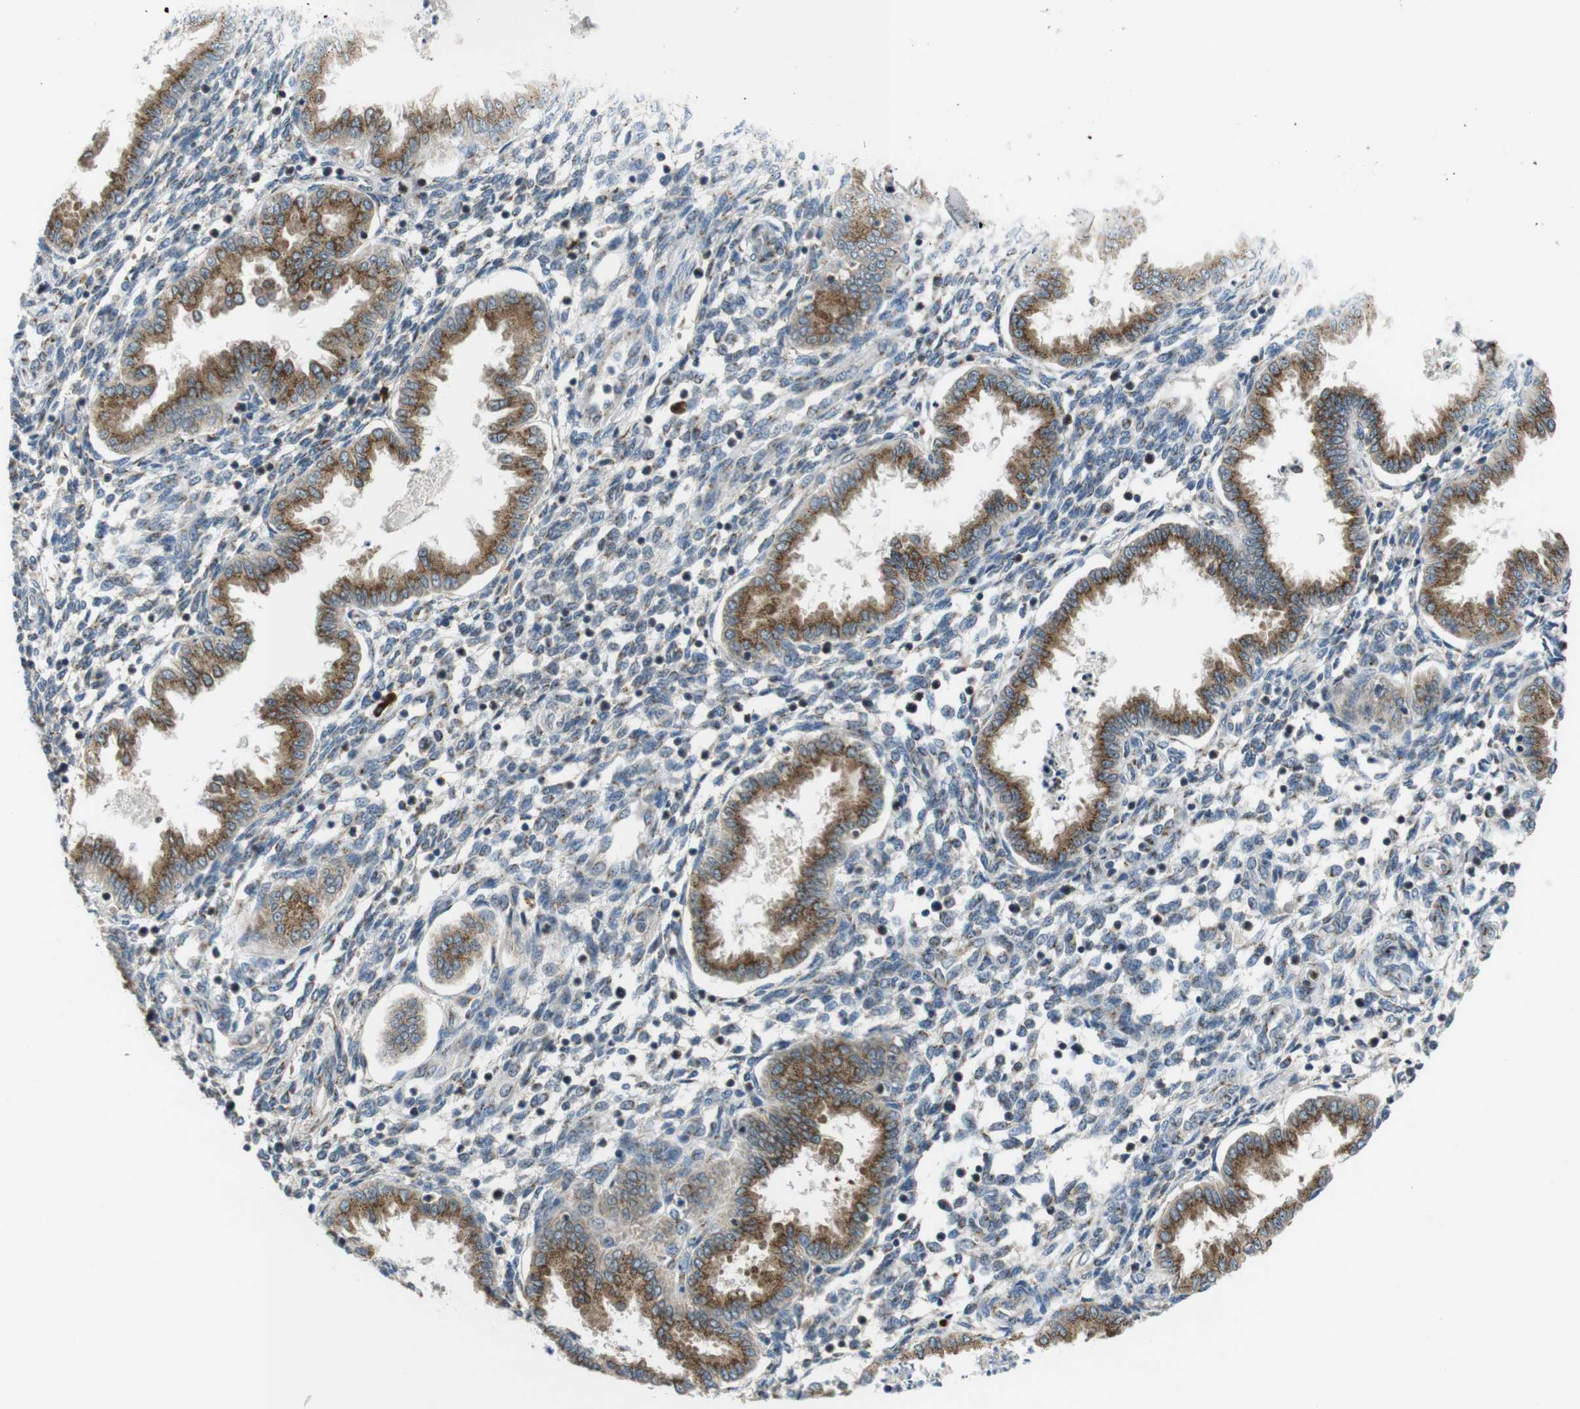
{"staining": {"intensity": "moderate", "quantity": "25%-75%", "location": "cytoplasmic/membranous"}, "tissue": "endometrium", "cell_type": "Cells in endometrial stroma", "image_type": "normal", "snomed": [{"axis": "morphology", "description": "Normal tissue, NOS"}, {"axis": "topography", "description": "Endometrium"}], "caption": "Protein staining reveals moderate cytoplasmic/membranous expression in about 25%-75% of cells in endometrial stroma in unremarkable endometrium.", "gene": "ZFPL1", "patient": {"sex": "female", "age": 33}}